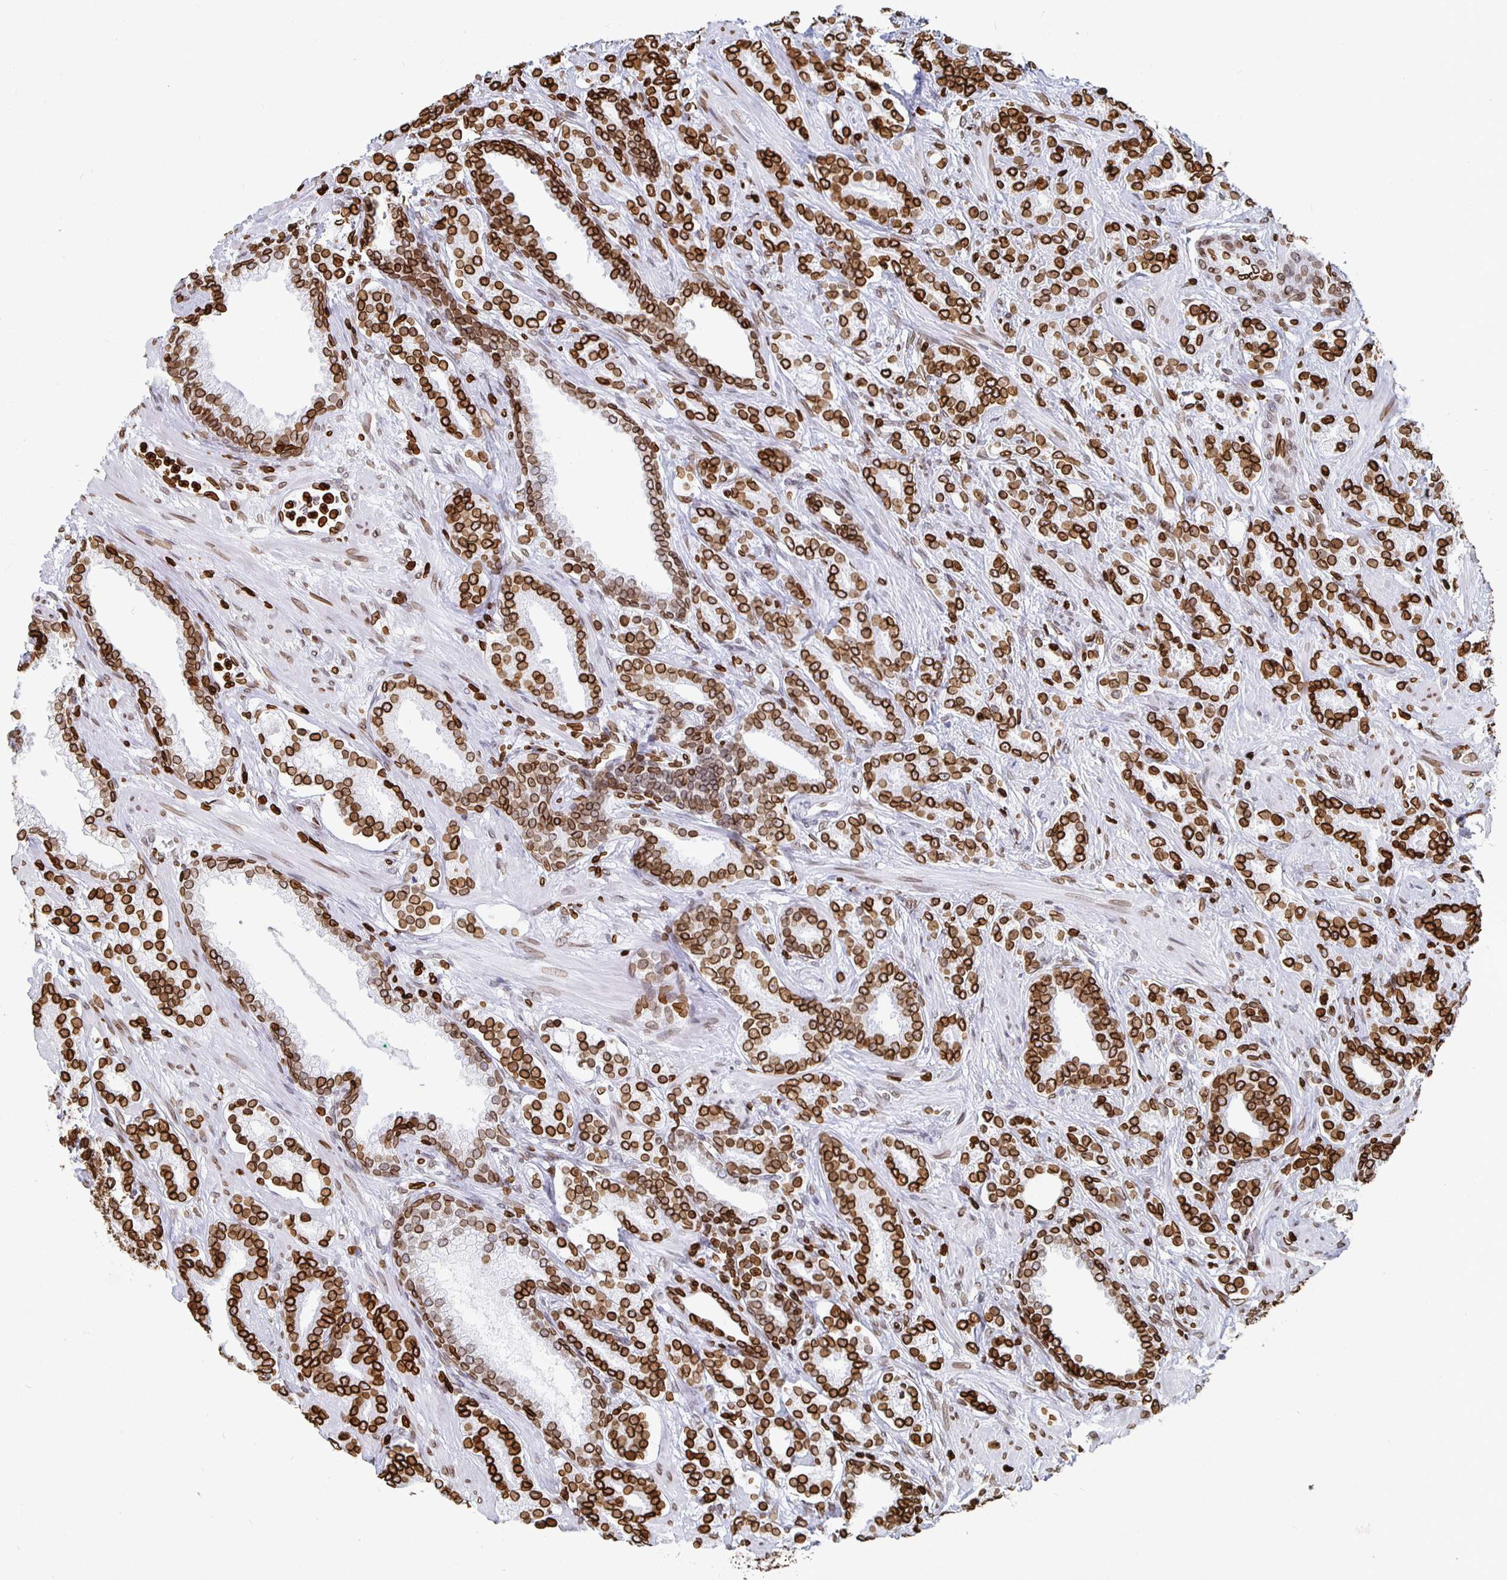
{"staining": {"intensity": "strong", "quantity": ">75%", "location": "cytoplasmic/membranous,nuclear"}, "tissue": "prostate cancer", "cell_type": "Tumor cells", "image_type": "cancer", "snomed": [{"axis": "morphology", "description": "Adenocarcinoma, High grade"}, {"axis": "topography", "description": "Prostate"}], "caption": "Approximately >75% of tumor cells in human prostate cancer exhibit strong cytoplasmic/membranous and nuclear protein staining as visualized by brown immunohistochemical staining.", "gene": "LMNB1", "patient": {"sex": "male", "age": 60}}